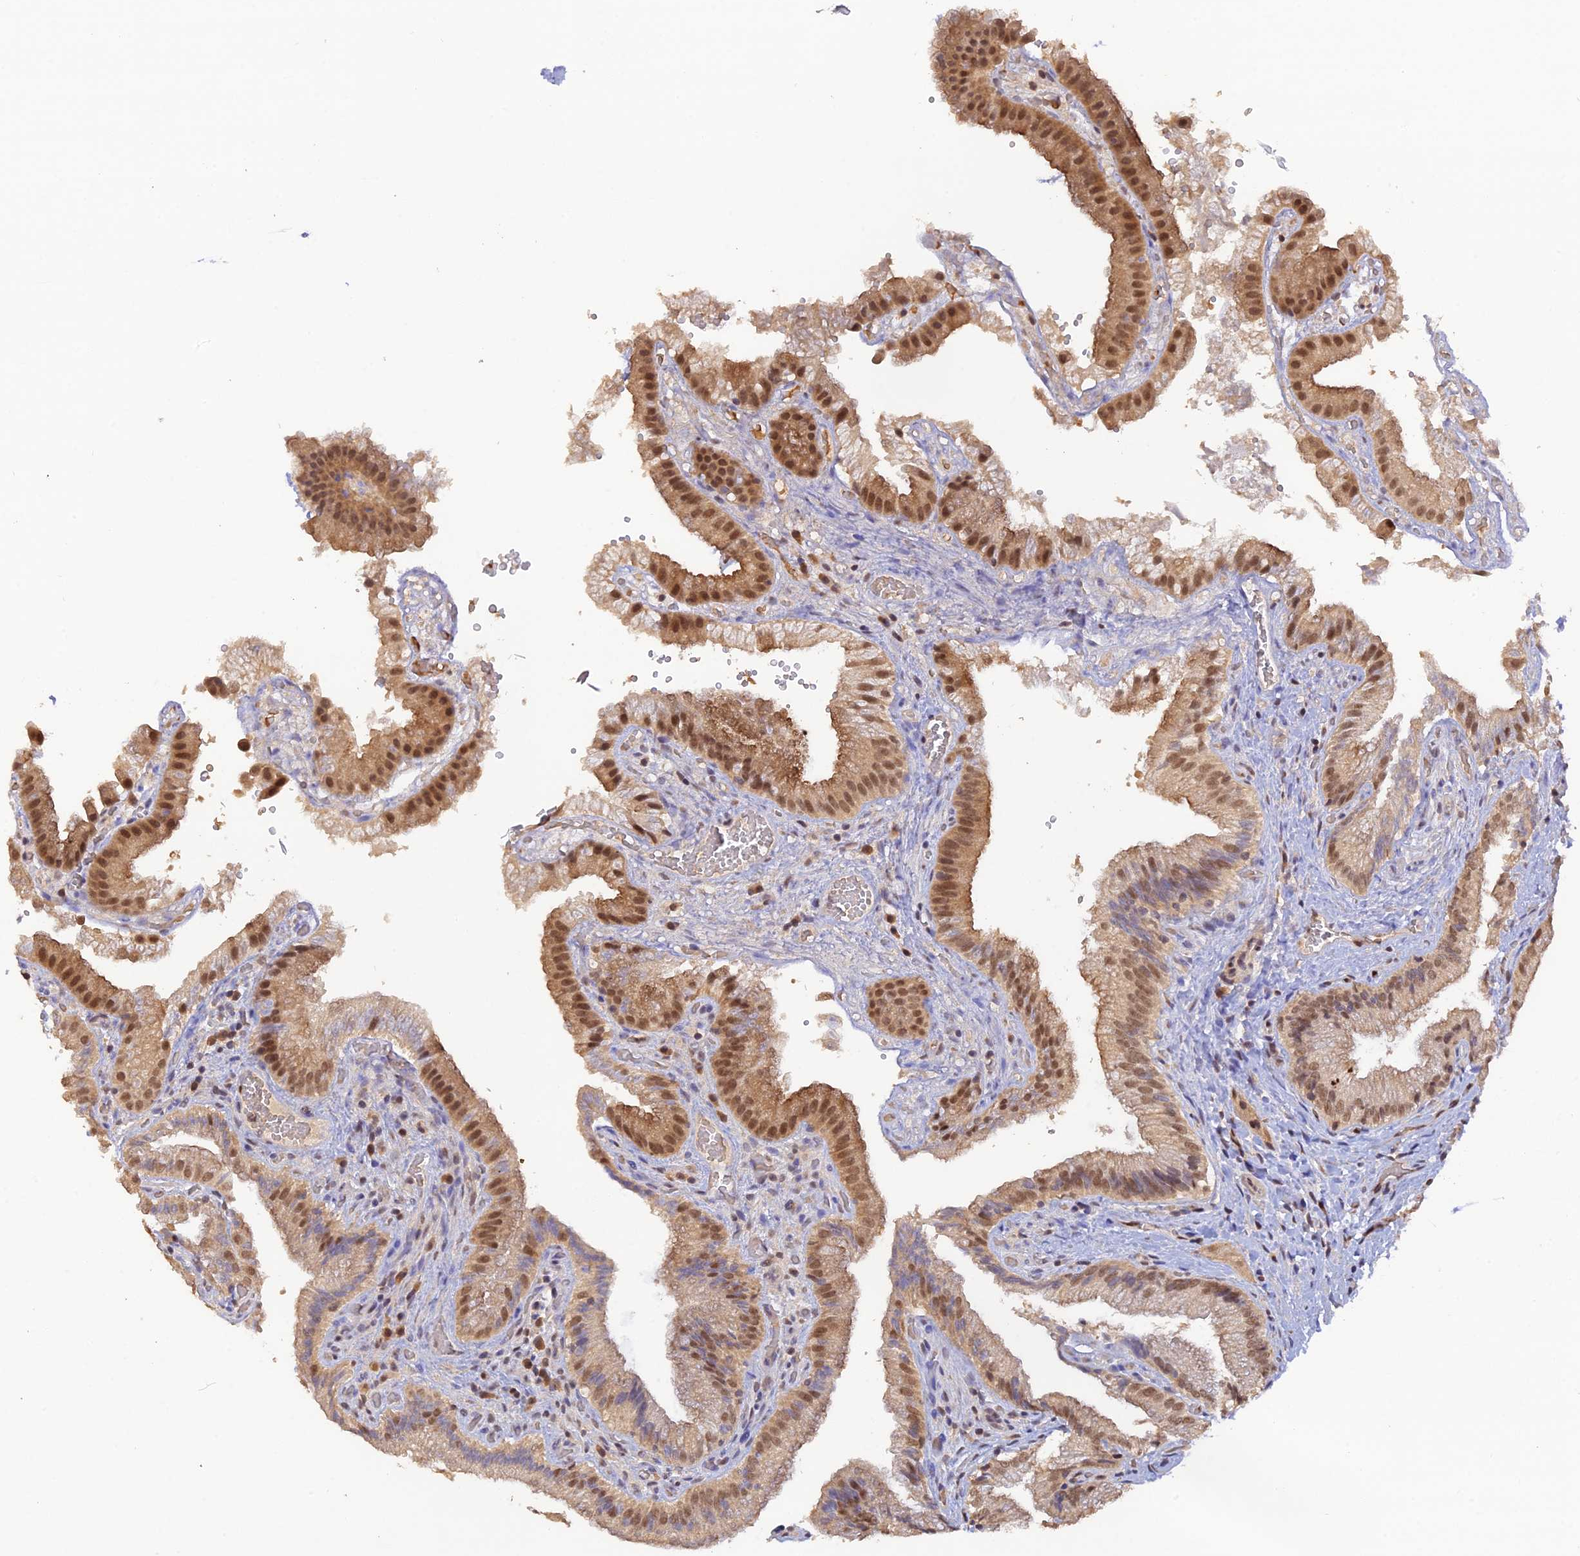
{"staining": {"intensity": "moderate", "quantity": ">75%", "location": "cytoplasmic/membranous,nuclear"}, "tissue": "gallbladder", "cell_type": "Glandular cells", "image_type": "normal", "snomed": [{"axis": "morphology", "description": "Normal tissue, NOS"}, {"axis": "topography", "description": "Gallbladder"}], "caption": "This photomicrograph displays benign gallbladder stained with immunohistochemistry (IHC) to label a protein in brown. The cytoplasmic/membranous,nuclear of glandular cells show moderate positivity for the protein. Nuclei are counter-stained blue.", "gene": "ZNF436", "patient": {"sex": "female", "age": 30}}